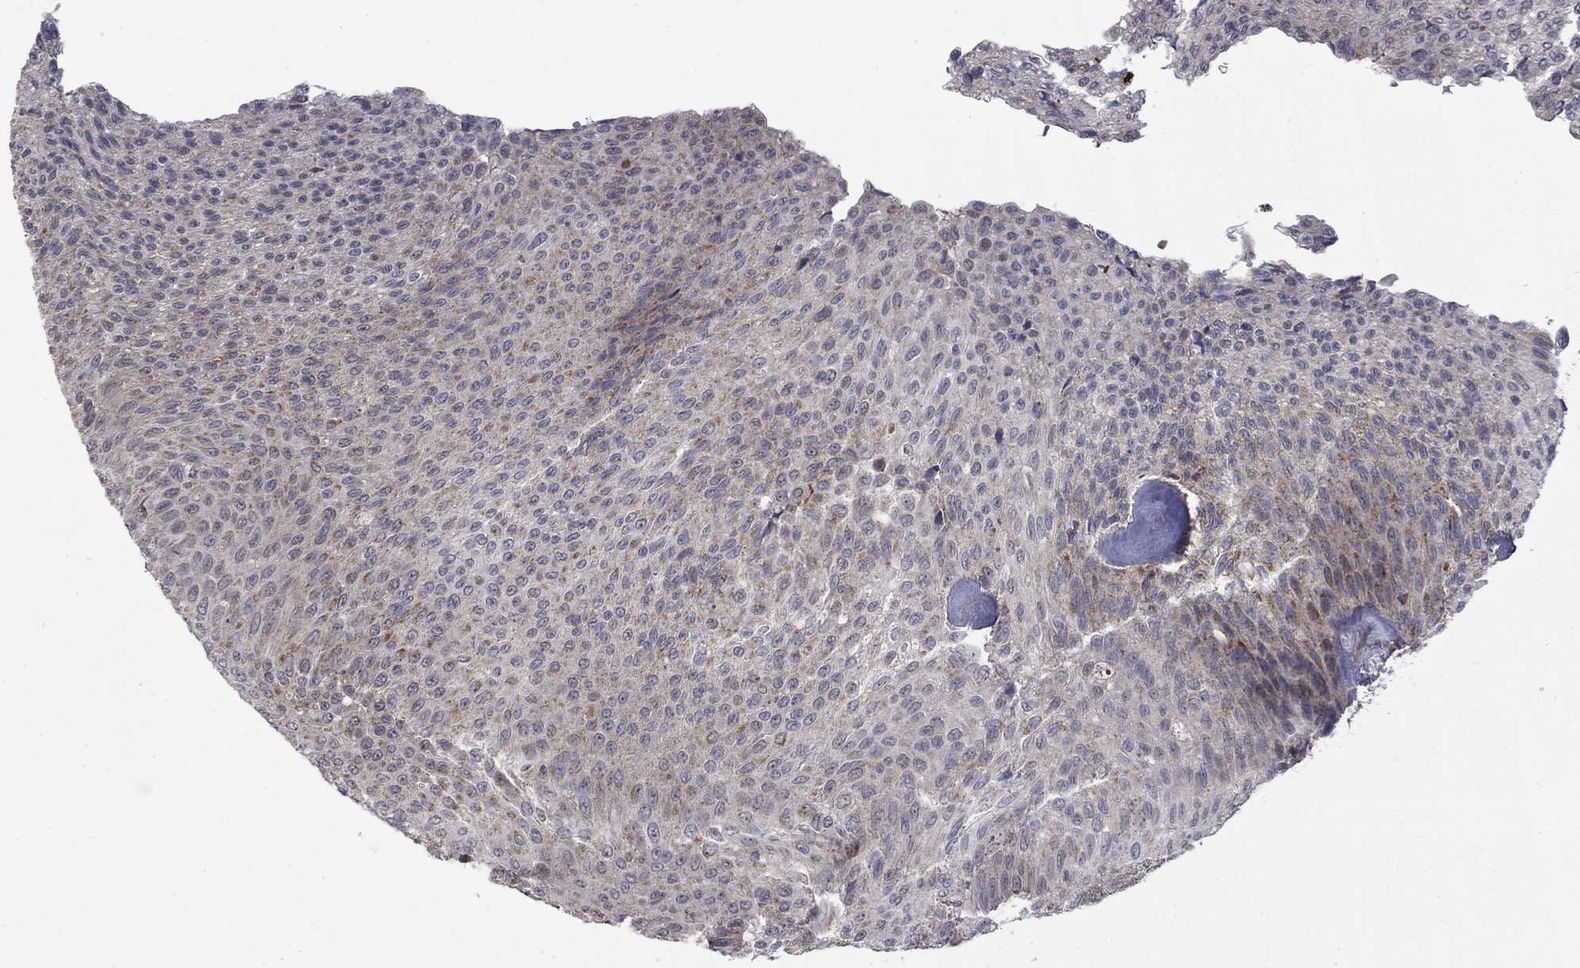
{"staining": {"intensity": "moderate", "quantity": "<25%", "location": "cytoplasmic/membranous"}, "tissue": "urothelial cancer", "cell_type": "Tumor cells", "image_type": "cancer", "snomed": [{"axis": "morphology", "description": "Urothelial carcinoma, Low grade"}, {"axis": "topography", "description": "Ureter, NOS"}, {"axis": "topography", "description": "Urinary bladder"}], "caption": "Immunohistochemical staining of human urothelial cancer shows low levels of moderate cytoplasmic/membranous protein positivity in approximately <25% of tumor cells.", "gene": "DOP1B", "patient": {"sex": "male", "age": 78}}